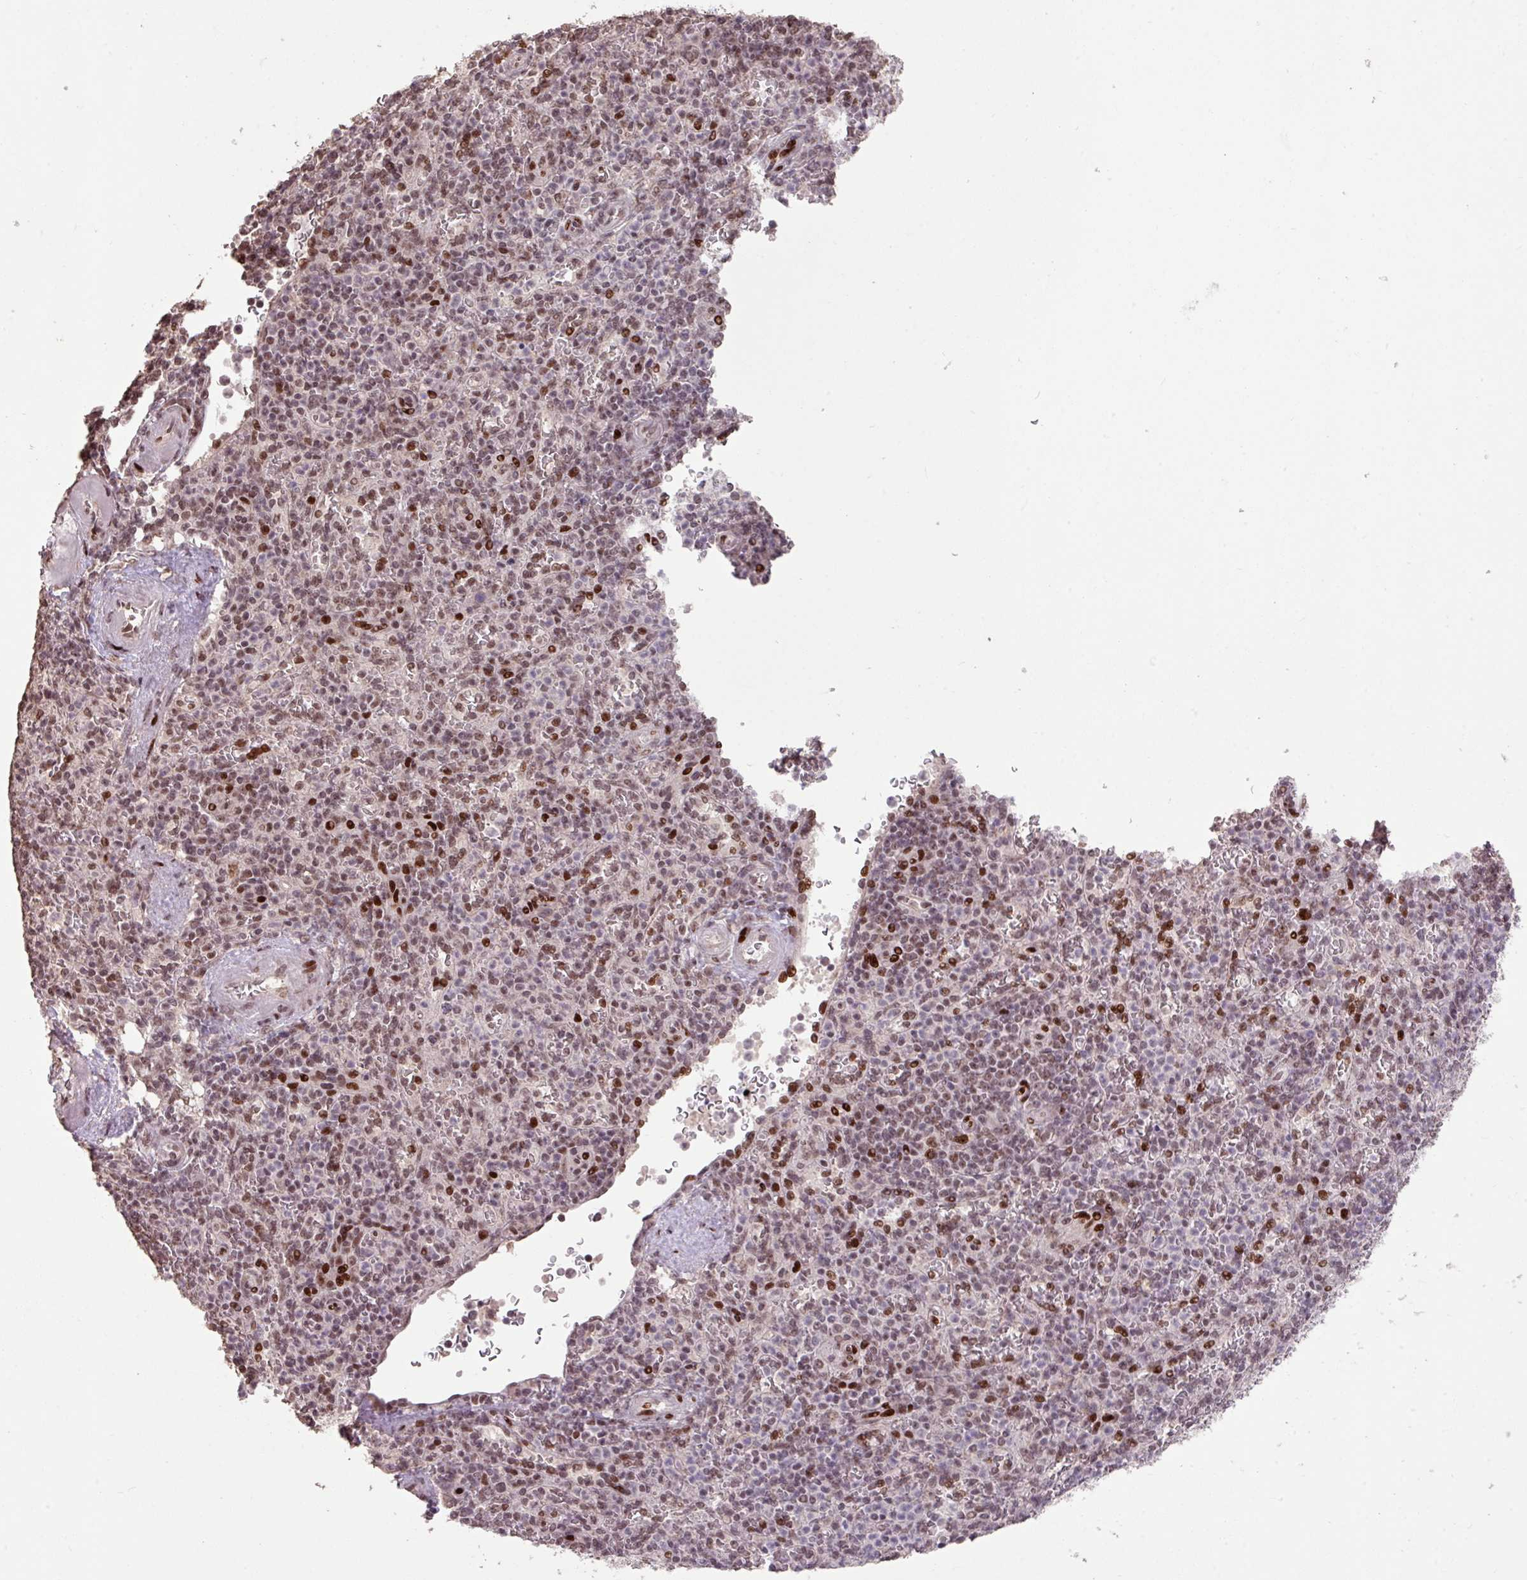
{"staining": {"intensity": "moderate", "quantity": "25%-75%", "location": "nuclear"}, "tissue": "spleen", "cell_type": "Cells in red pulp", "image_type": "normal", "snomed": [{"axis": "morphology", "description": "Normal tissue, NOS"}, {"axis": "topography", "description": "Spleen"}], "caption": "DAB immunohistochemical staining of normal spleen displays moderate nuclear protein positivity in approximately 25%-75% of cells in red pulp. (Brightfield microscopy of DAB IHC at high magnification).", "gene": "ZNF709", "patient": {"sex": "female", "age": 74}}